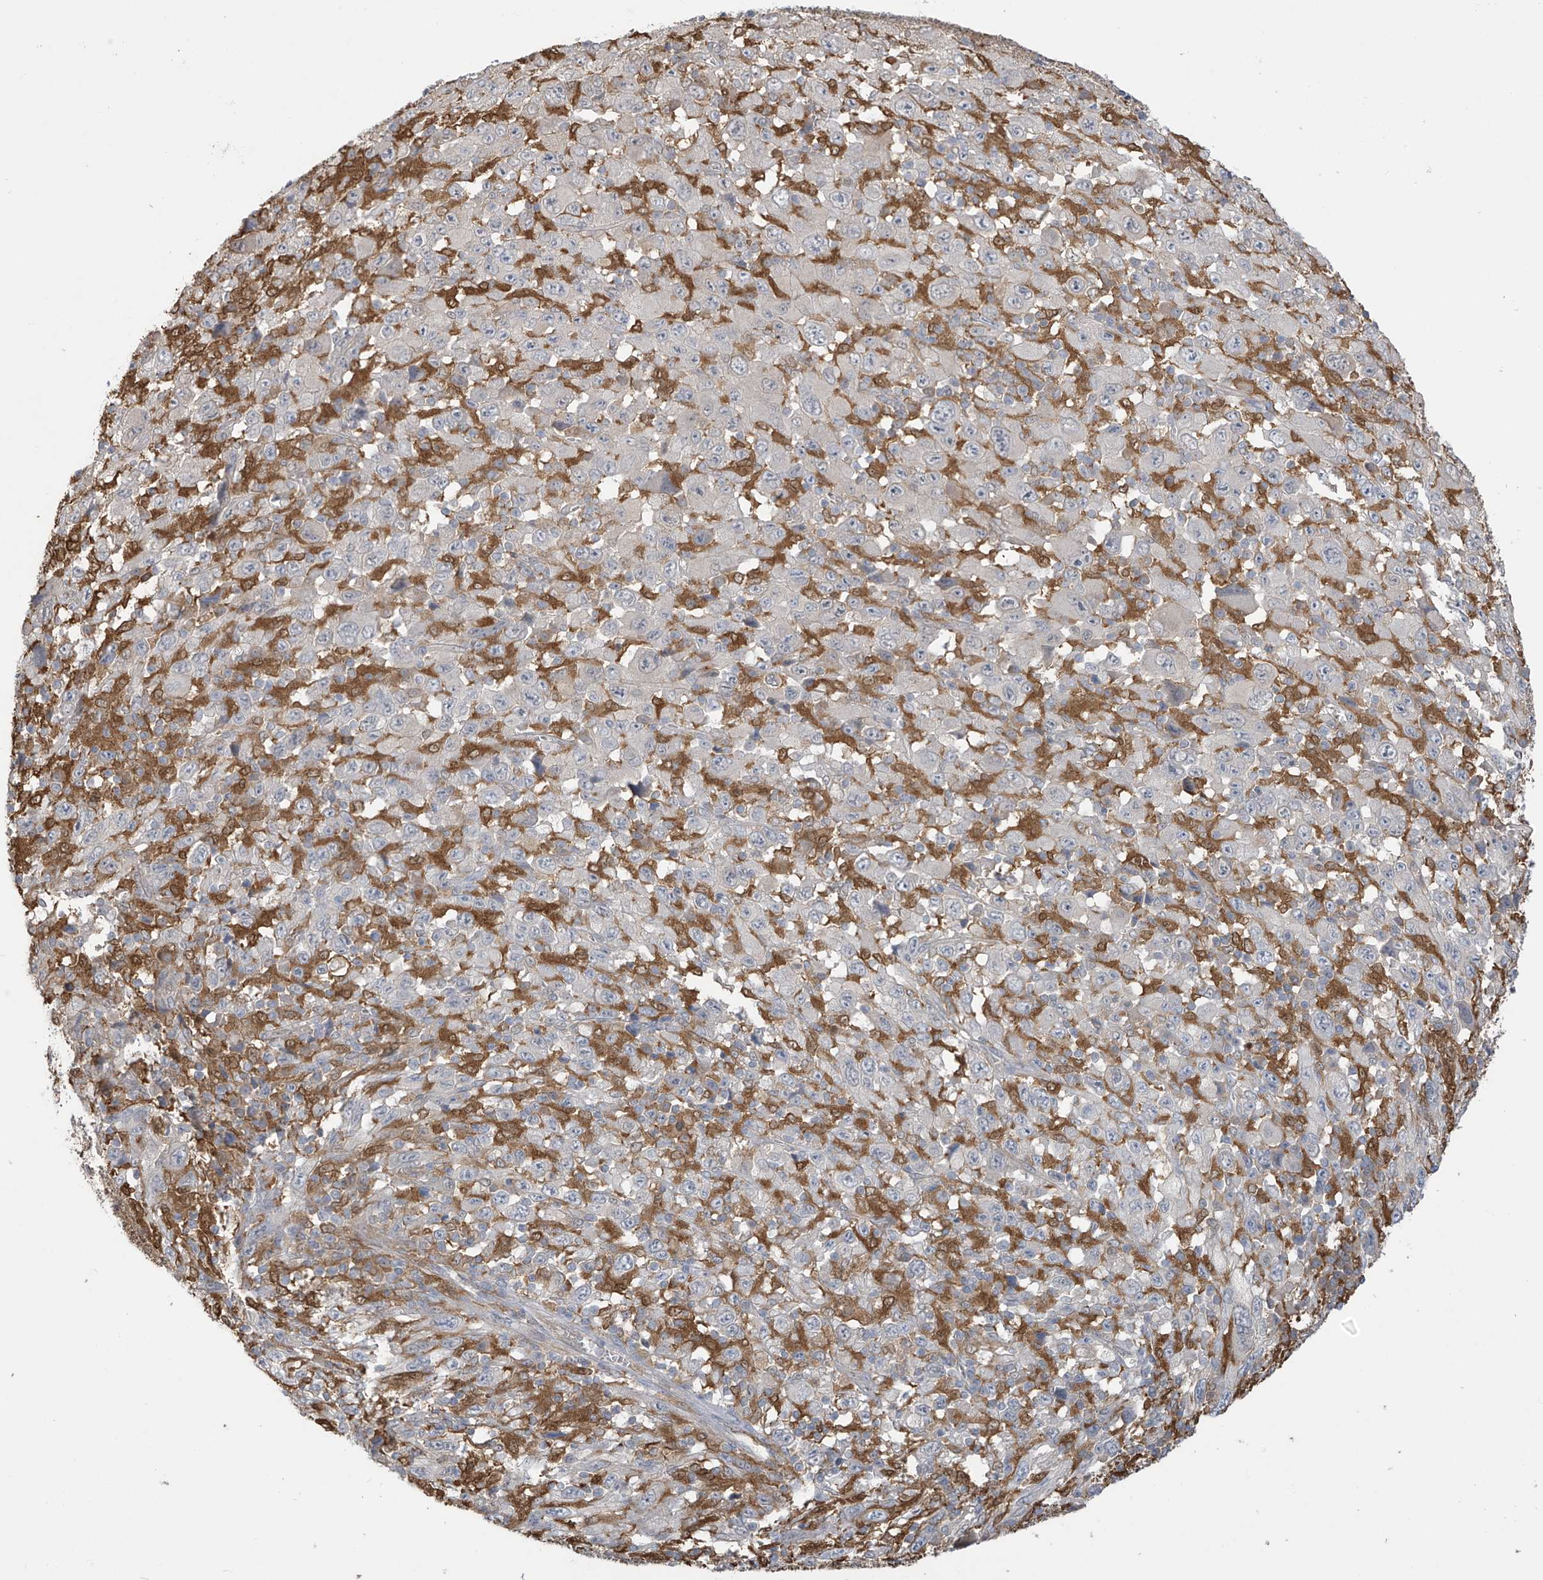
{"staining": {"intensity": "negative", "quantity": "none", "location": "none"}, "tissue": "melanoma", "cell_type": "Tumor cells", "image_type": "cancer", "snomed": [{"axis": "morphology", "description": "Malignant melanoma, Metastatic site"}, {"axis": "topography", "description": "Skin"}], "caption": "The histopathology image reveals no significant staining in tumor cells of malignant melanoma (metastatic site). Nuclei are stained in blue.", "gene": "IDH1", "patient": {"sex": "female", "age": 56}}